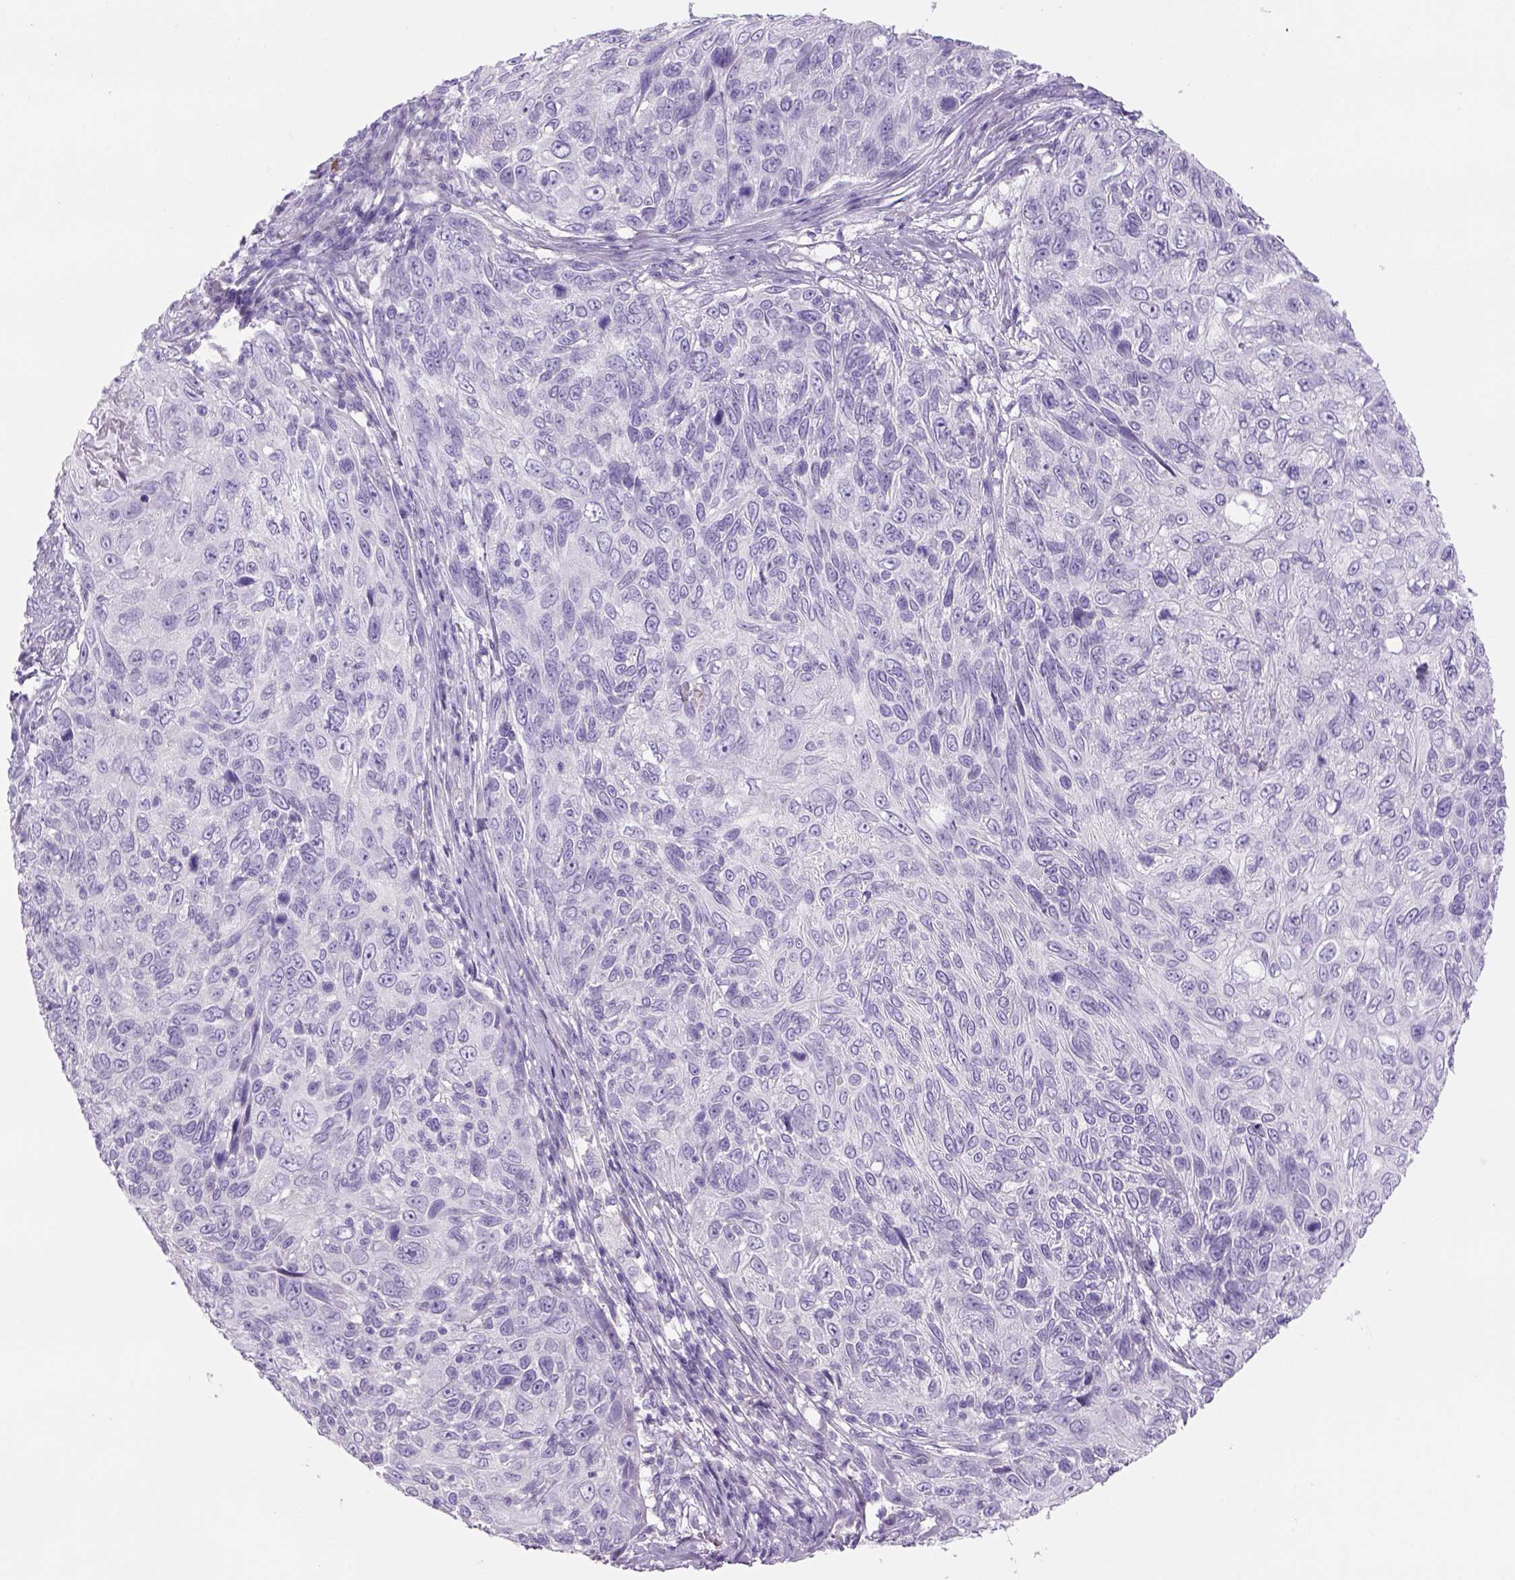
{"staining": {"intensity": "negative", "quantity": "none", "location": "none"}, "tissue": "skin cancer", "cell_type": "Tumor cells", "image_type": "cancer", "snomed": [{"axis": "morphology", "description": "Squamous cell carcinoma, NOS"}, {"axis": "topography", "description": "Skin"}], "caption": "Human skin cancer stained for a protein using immunohistochemistry reveals no staining in tumor cells.", "gene": "TENM4", "patient": {"sex": "male", "age": 92}}